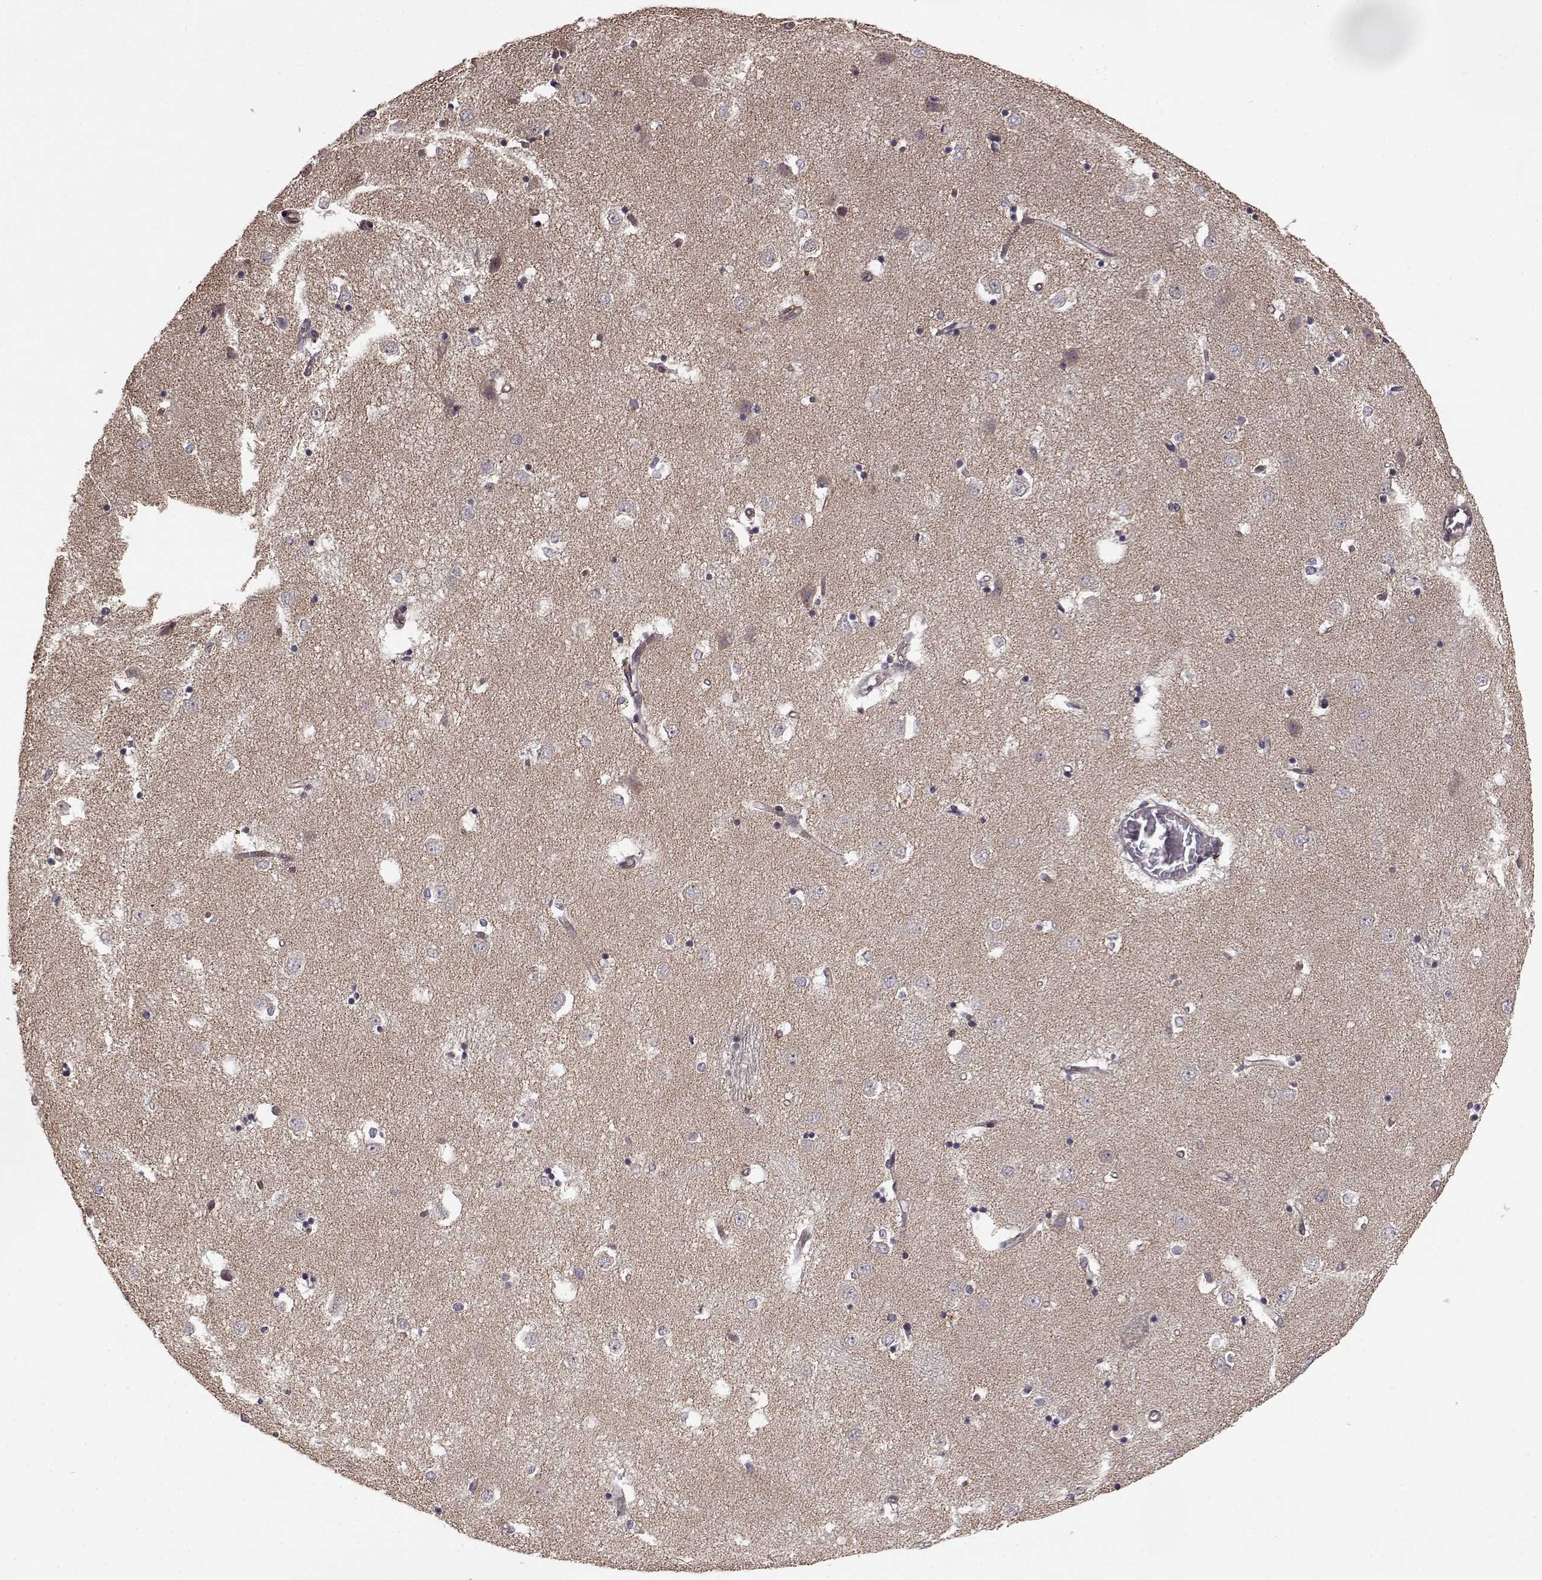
{"staining": {"intensity": "negative", "quantity": "none", "location": "none"}, "tissue": "caudate", "cell_type": "Glial cells", "image_type": "normal", "snomed": [{"axis": "morphology", "description": "Normal tissue, NOS"}, {"axis": "topography", "description": "Lateral ventricle wall"}], "caption": "This is an IHC image of benign human caudate. There is no expression in glial cells.", "gene": "BACH2", "patient": {"sex": "male", "age": 54}}